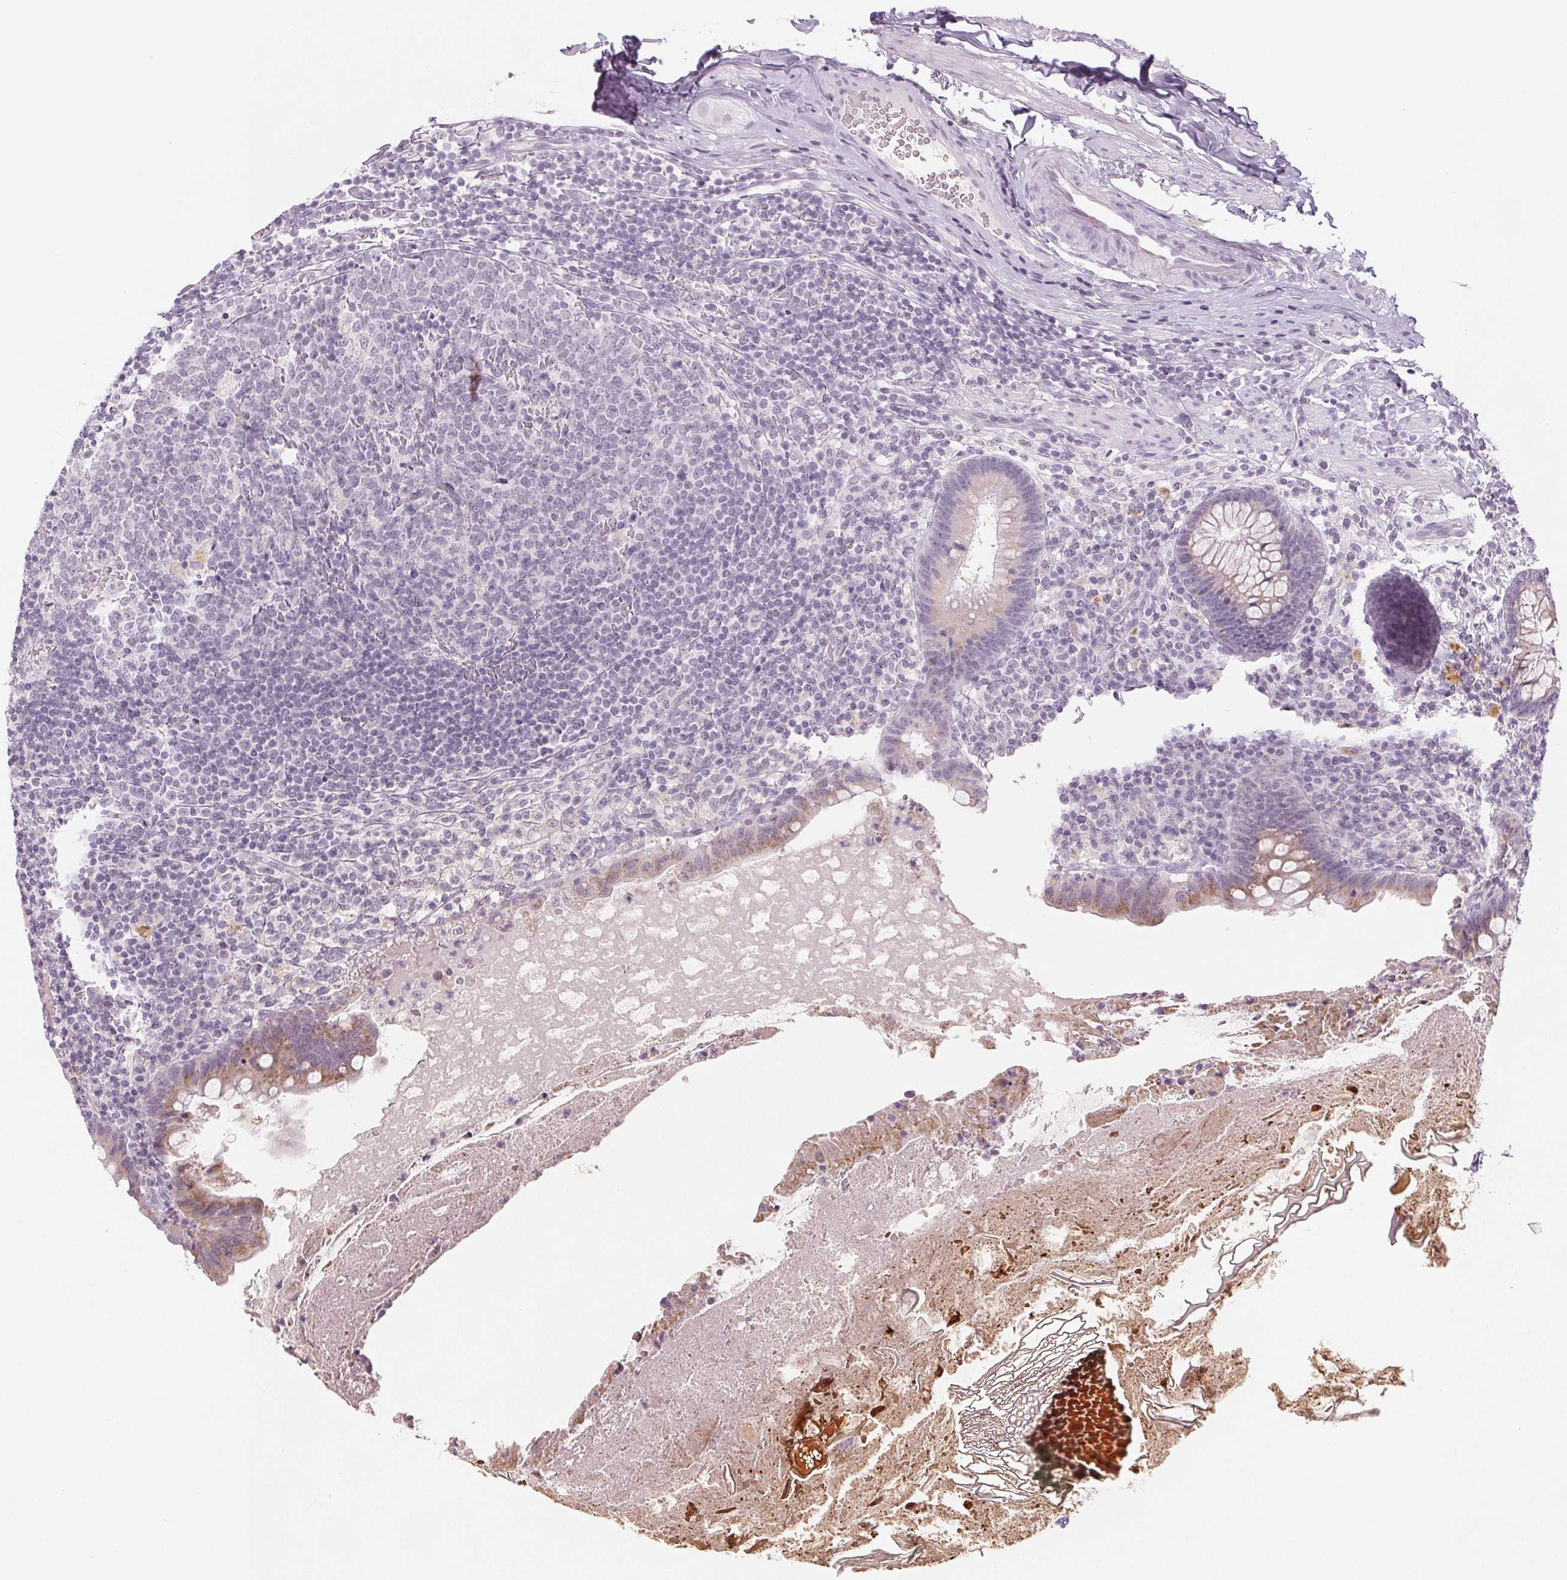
{"staining": {"intensity": "moderate", "quantity": "25%-75%", "location": "cytoplasmic/membranous"}, "tissue": "appendix", "cell_type": "Glandular cells", "image_type": "normal", "snomed": [{"axis": "morphology", "description": "Normal tissue, NOS"}, {"axis": "topography", "description": "Appendix"}], "caption": "Moderate cytoplasmic/membranous staining is appreciated in approximately 25%-75% of glandular cells in normal appendix. The staining was performed using DAB, with brown indicating positive protein expression. Nuclei are stained blue with hematoxylin.", "gene": "EHHADH", "patient": {"sex": "male", "age": 47}}